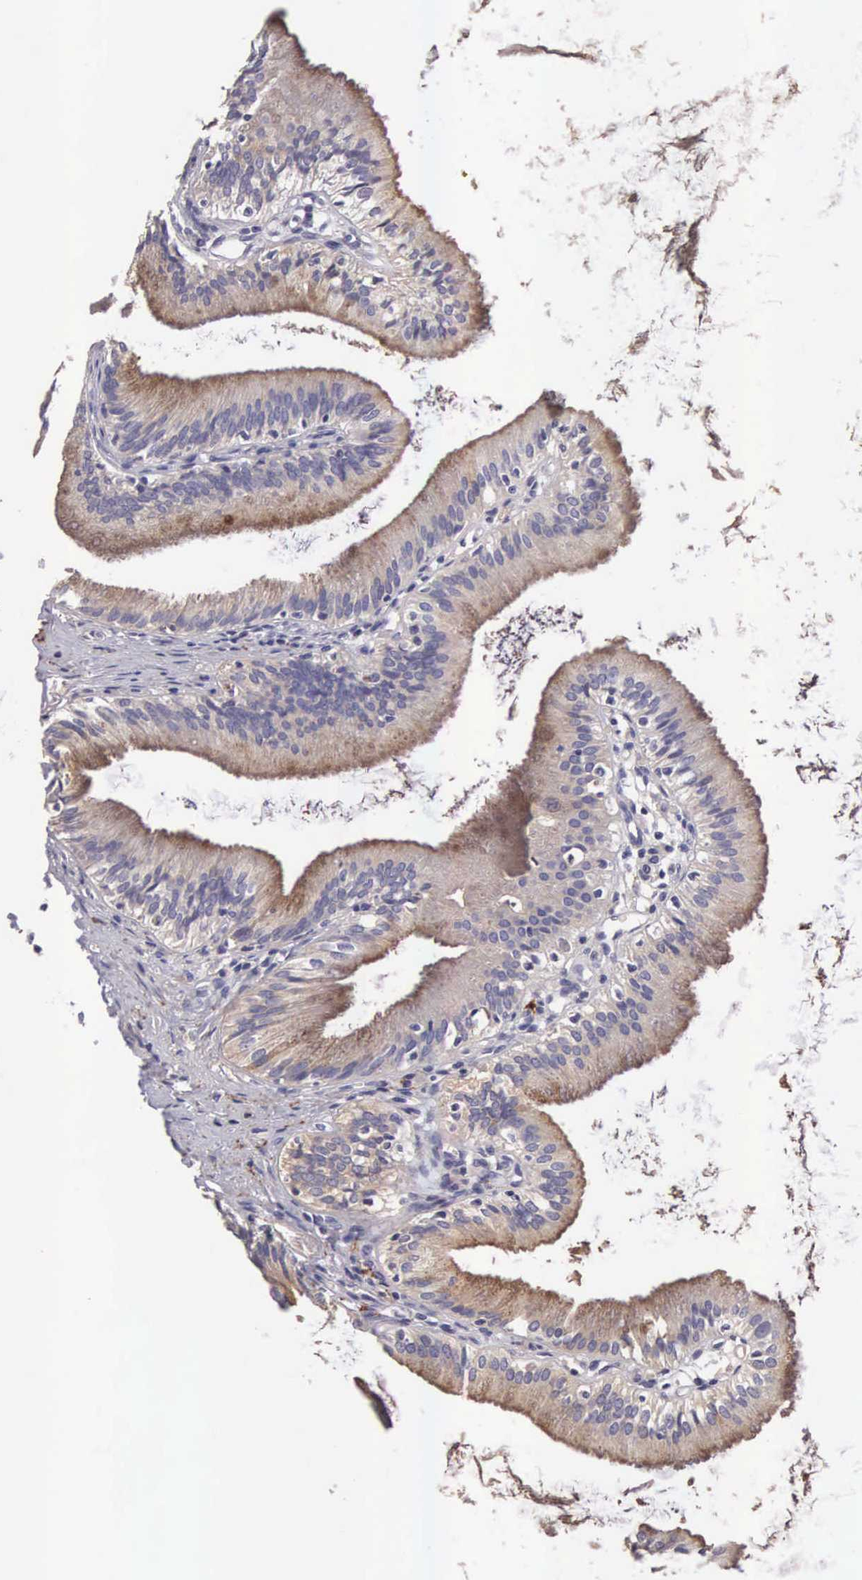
{"staining": {"intensity": "weak", "quantity": "25%-75%", "location": "cytoplasmic/membranous"}, "tissue": "gallbladder", "cell_type": "Glandular cells", "image_type": "normal", "snomed": [{"axis": "morphology", "description": "Normal tissue, NOS"}, {"axis": "topography", "description": "Gallbladder"}], "caption": "IHC image of unremarkable gallbladder: human gallbladder stained using IHC exhibits low levels of weak protein expression localized specifically in the cytoplasmic/membranous of glandular cells, appearing as a cytoplasmic/membranous brown color.", "gene": "CLU", "patient": {"sex": "male", "age": 58}}